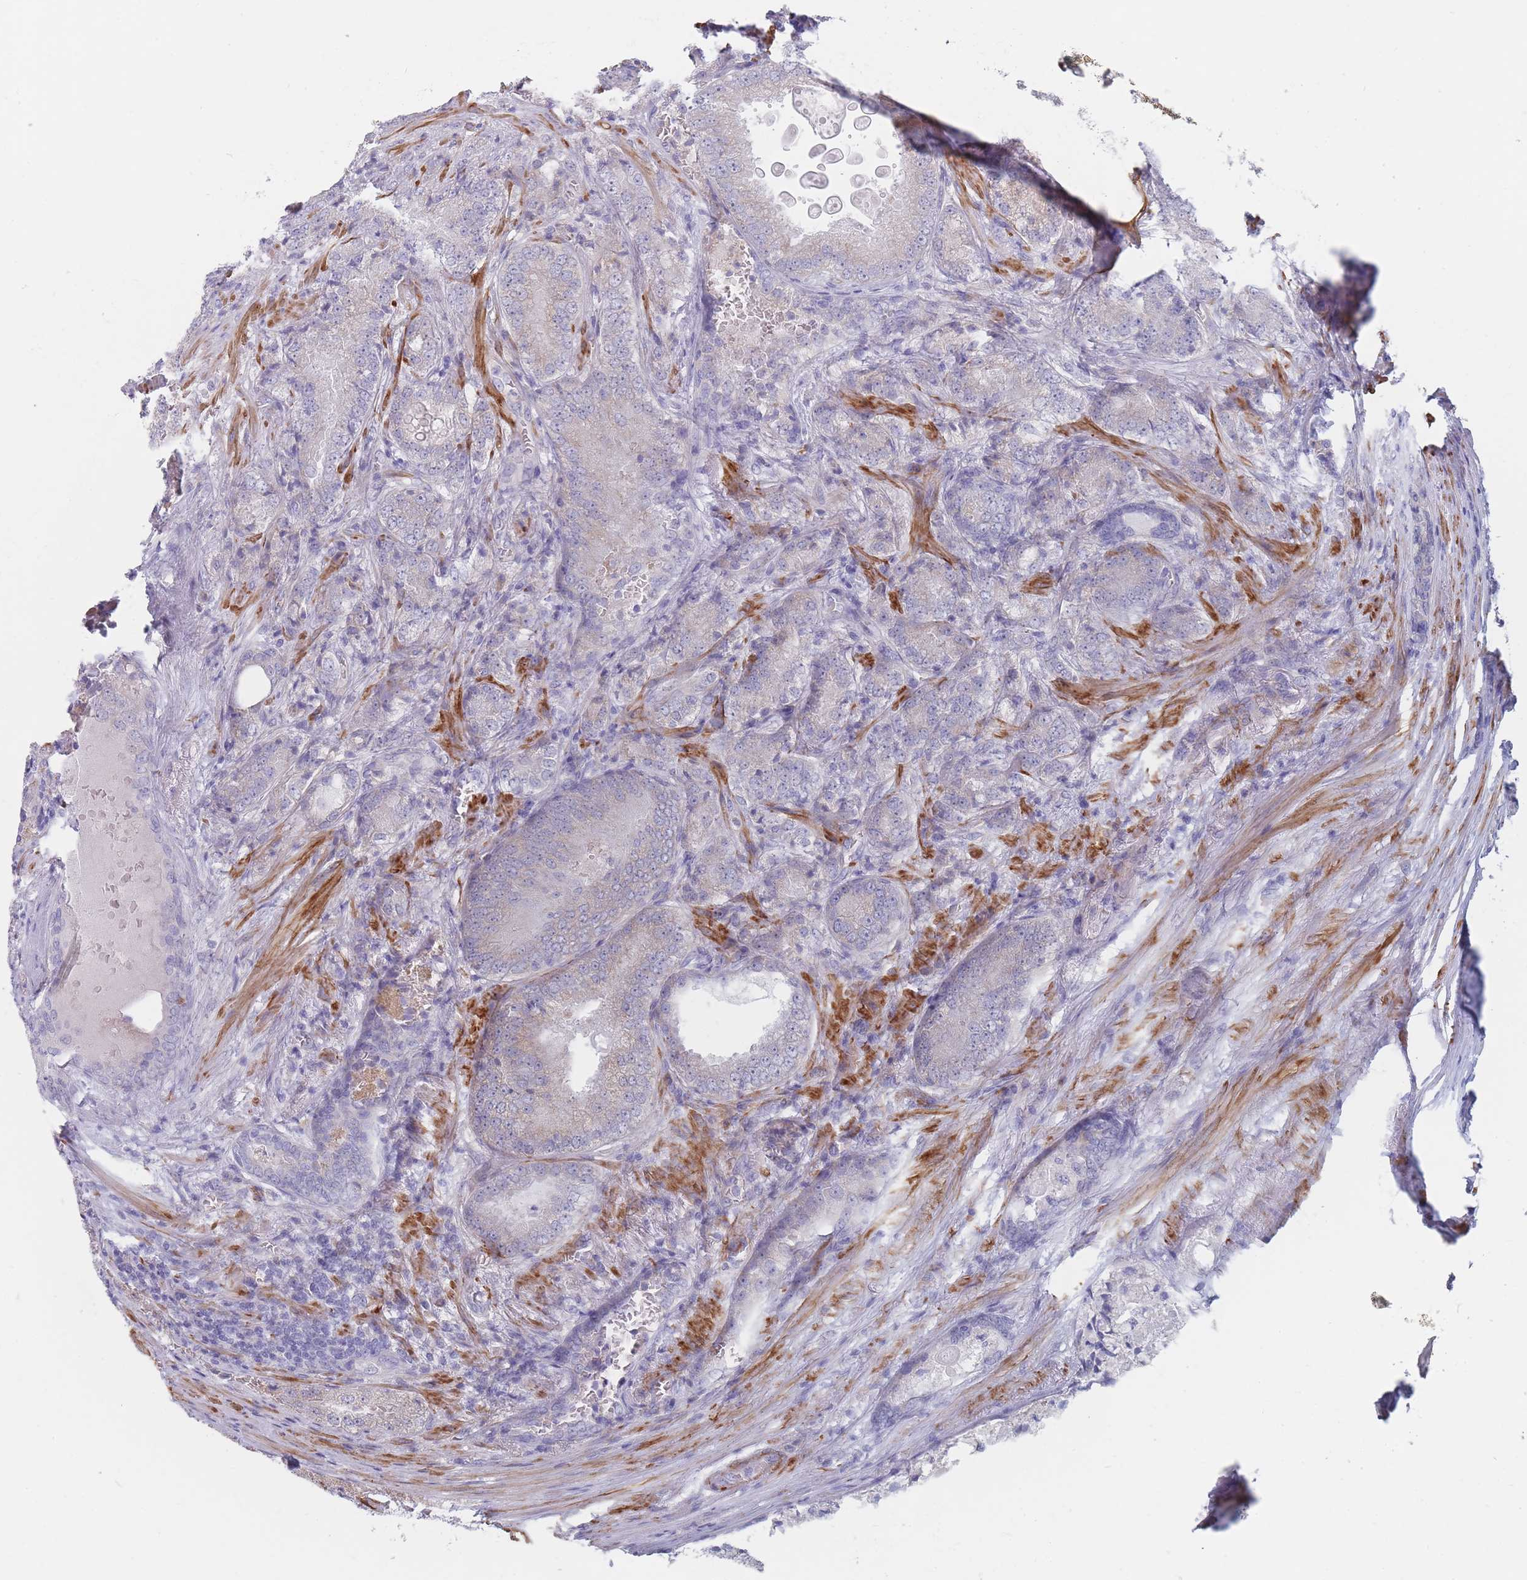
{"staining": {"intensity": "negative", "quantity": "none", "location": "none"}, "tissue": "prostate cancer", "cell_type": "Tumor cells", "image_type": "cancer", "snomed": [{"axis": "morphology", "description": "Adenocarcinoma, High grade"}, {"axis": "topography", "description": "Prostate"}], "caption": "IHC image of neoplastic tissue: high-grade adenocarcinoma (prostate) stained with DAB (3,3'-diaminobenzidine) exhibits no significant protein positivity in tumor cells.", "gene": "ERBIN", "patient": {"sex": "male", "age": 63}}